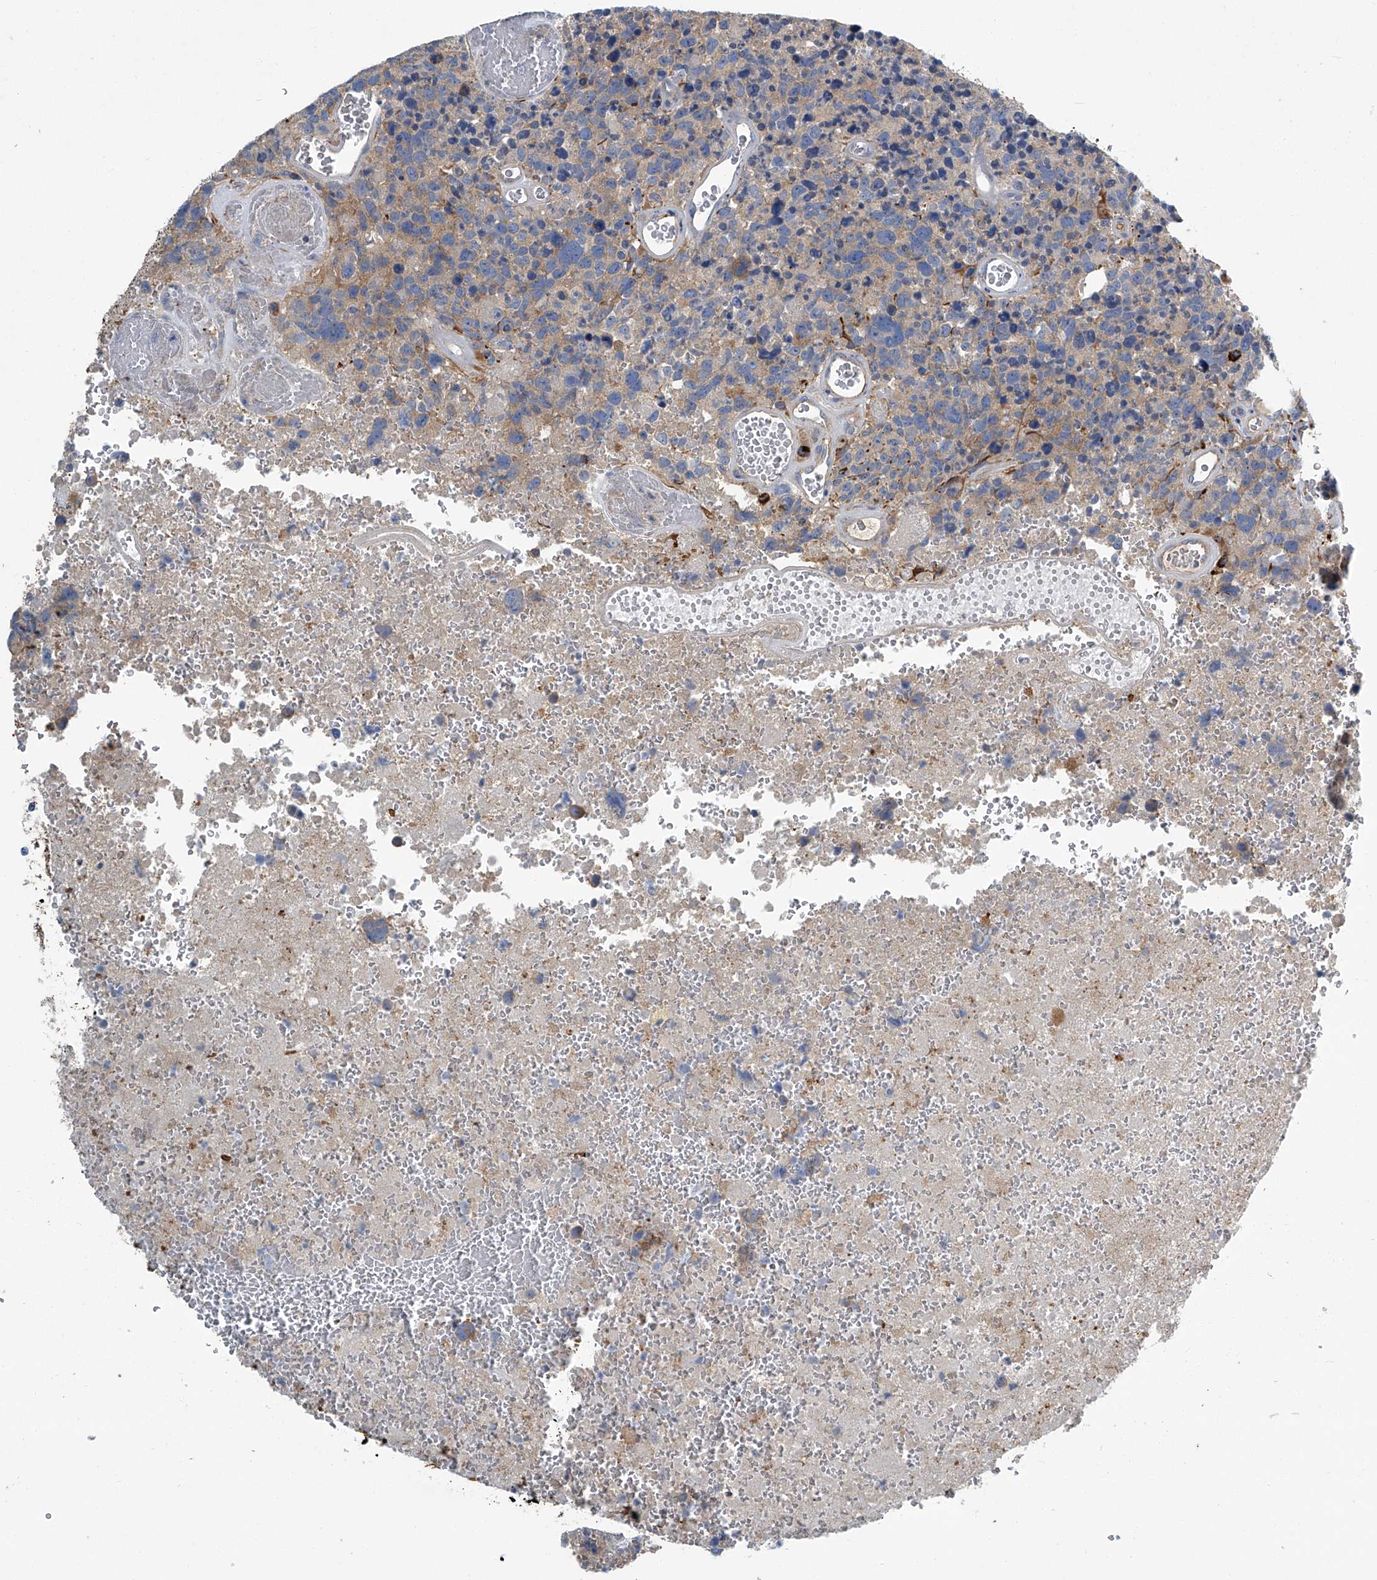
{"staining": {"intensity": "weak", "quantity": "<25%", "location": "cytoplasmic/membranous"}, "tissue": "glioma", "cell_type": "Tumor cells", "image_type": "cancer", "snomed": [{"axis": "morphology", "description": "Glioma, malignant, High grade"}, {"axis": "topography", "description": "Brain"}], "caption": "Immunohistochemical staining of human glioma exhibits no significant staining in tumor cells. Nuclei are stained in blue.", "gene": "FAM167A", "patient": {"sex": "male", "age": 69}}